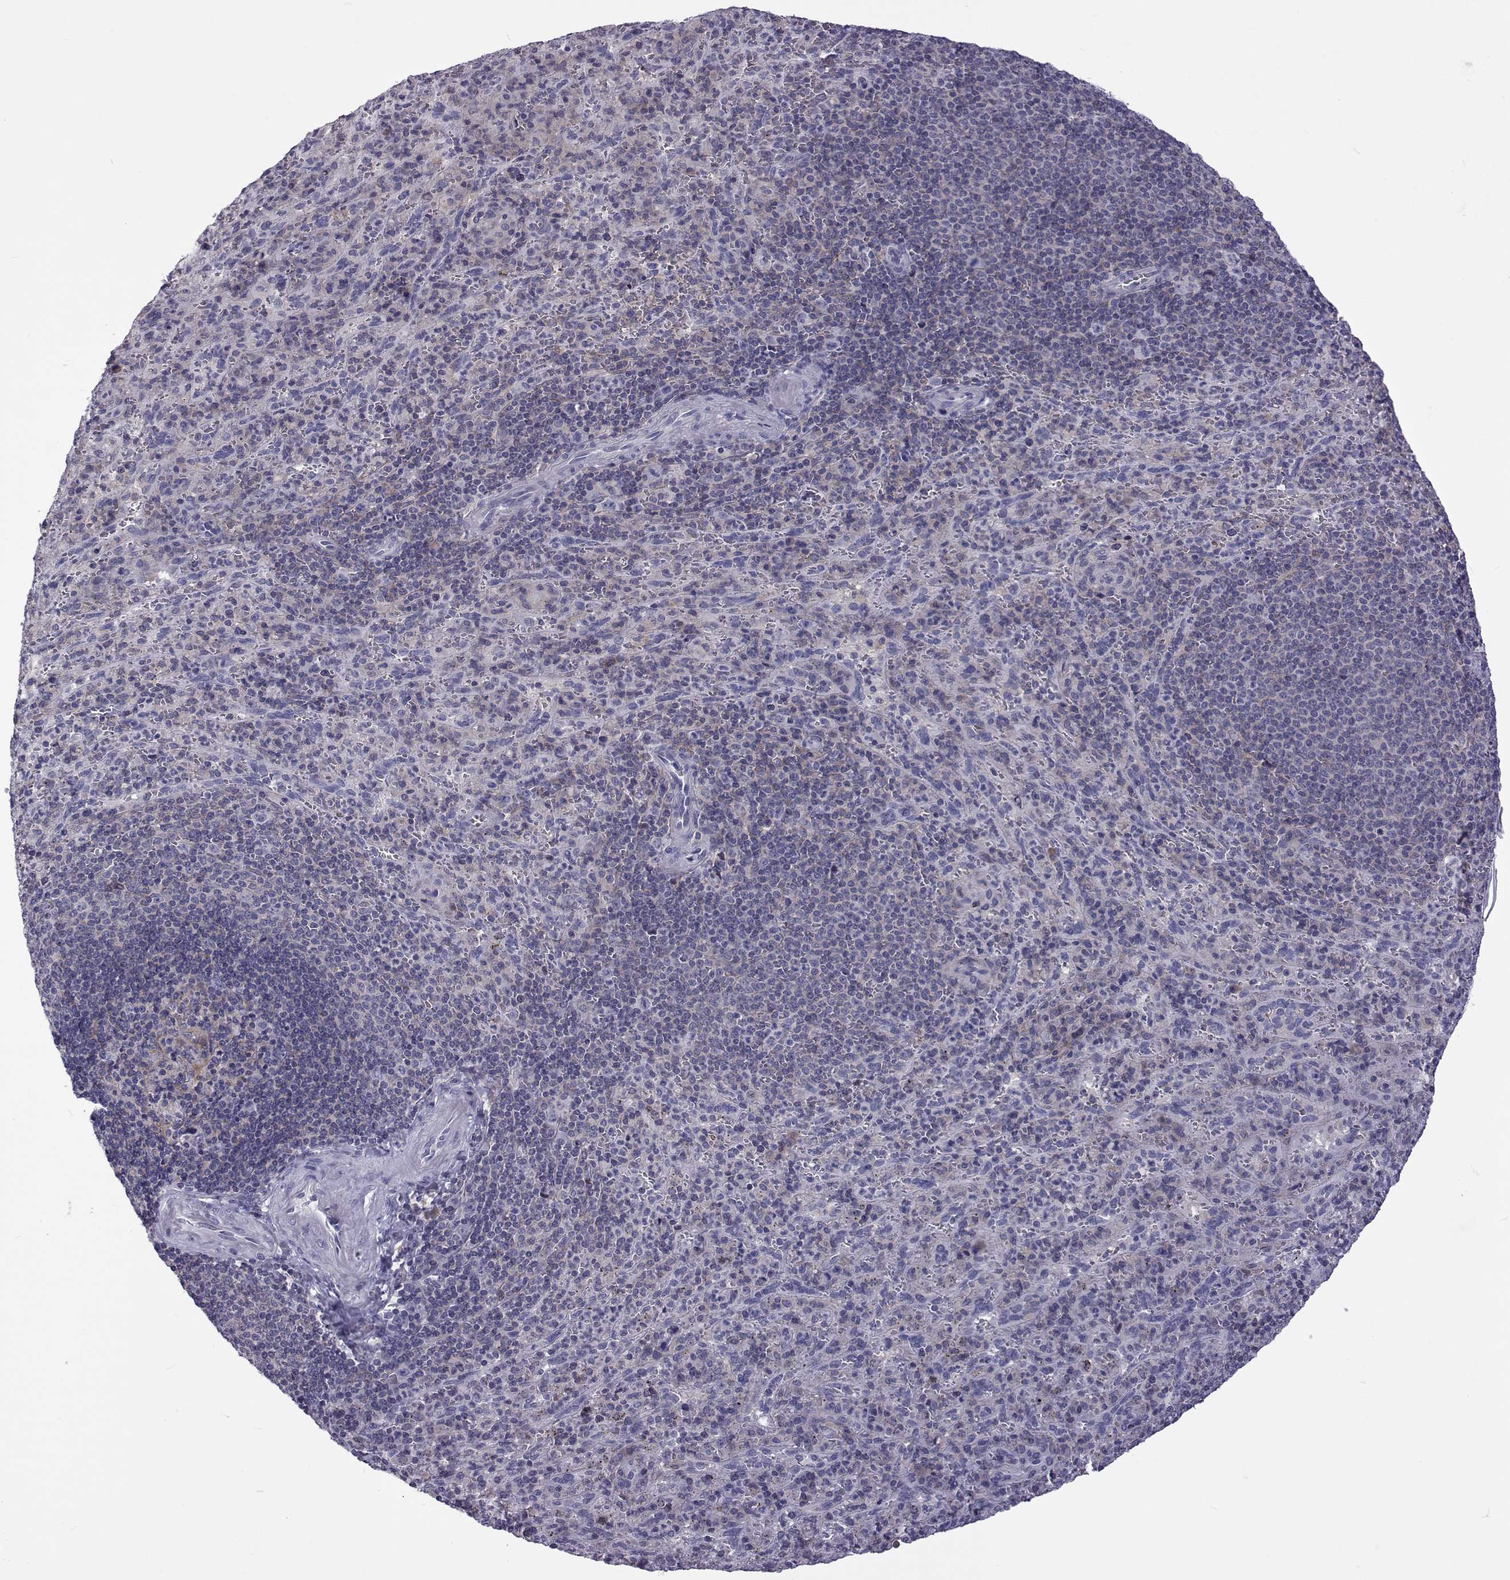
{"staining": {"intensity": "negative", "quantity": "none", "location": "none"}, "tissue": "spleen", "cell_type": "Cells in red pulp", "image_type": "normal", "snomed": [{"axis": "morphology", "description": "Normal tissue, NOS"}, {"axis": "topography", "description": "Spleen"}], "caption": "Protein analysis of benign spleen shows no significant staining in cells in red pulp. (DAB immunohistochemistry with hematoxylin counter stain).", "gene": "TCF15", "patient": {"sex": "male", "age": 57}}